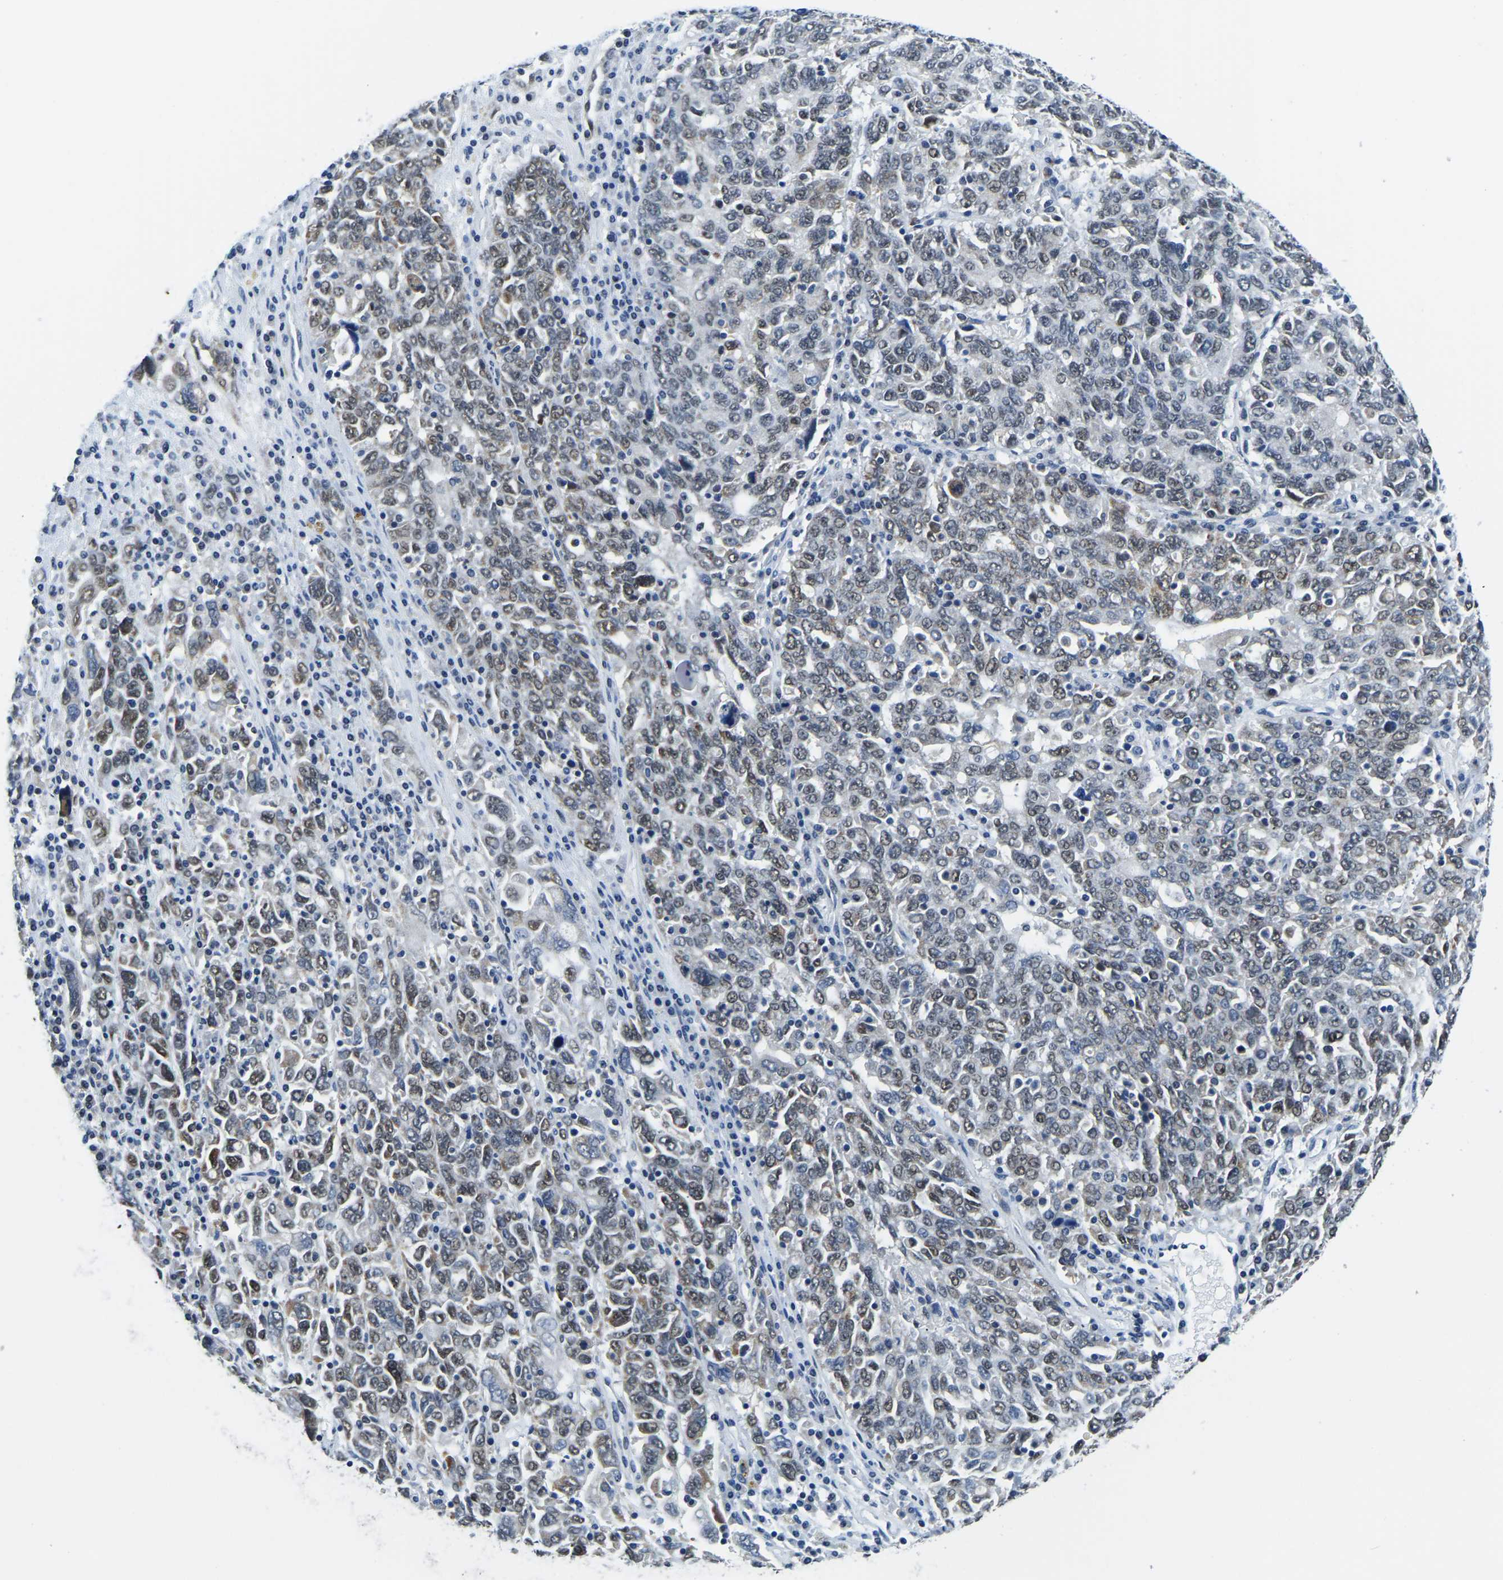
{"staining": {"intensity": "weak", "quantity": ">75%", "location": "nuclear"}, "tissue": "ovarian cancer", "cell_type": "Tumor cells", "image_type": "cancer", "snomed": [{"axis": "morphology", "description": "Carcinoma, endometroid"}, {"axis": "topography", "description": "Ovary"}], "caption": "Tumor cells reveal low levels of weak nuclear positivity in about >75% of cells in ovarian endometroid carcinoma.", "gene": "BNIP3L", "patient": {"sex": "female", "age": 62}}